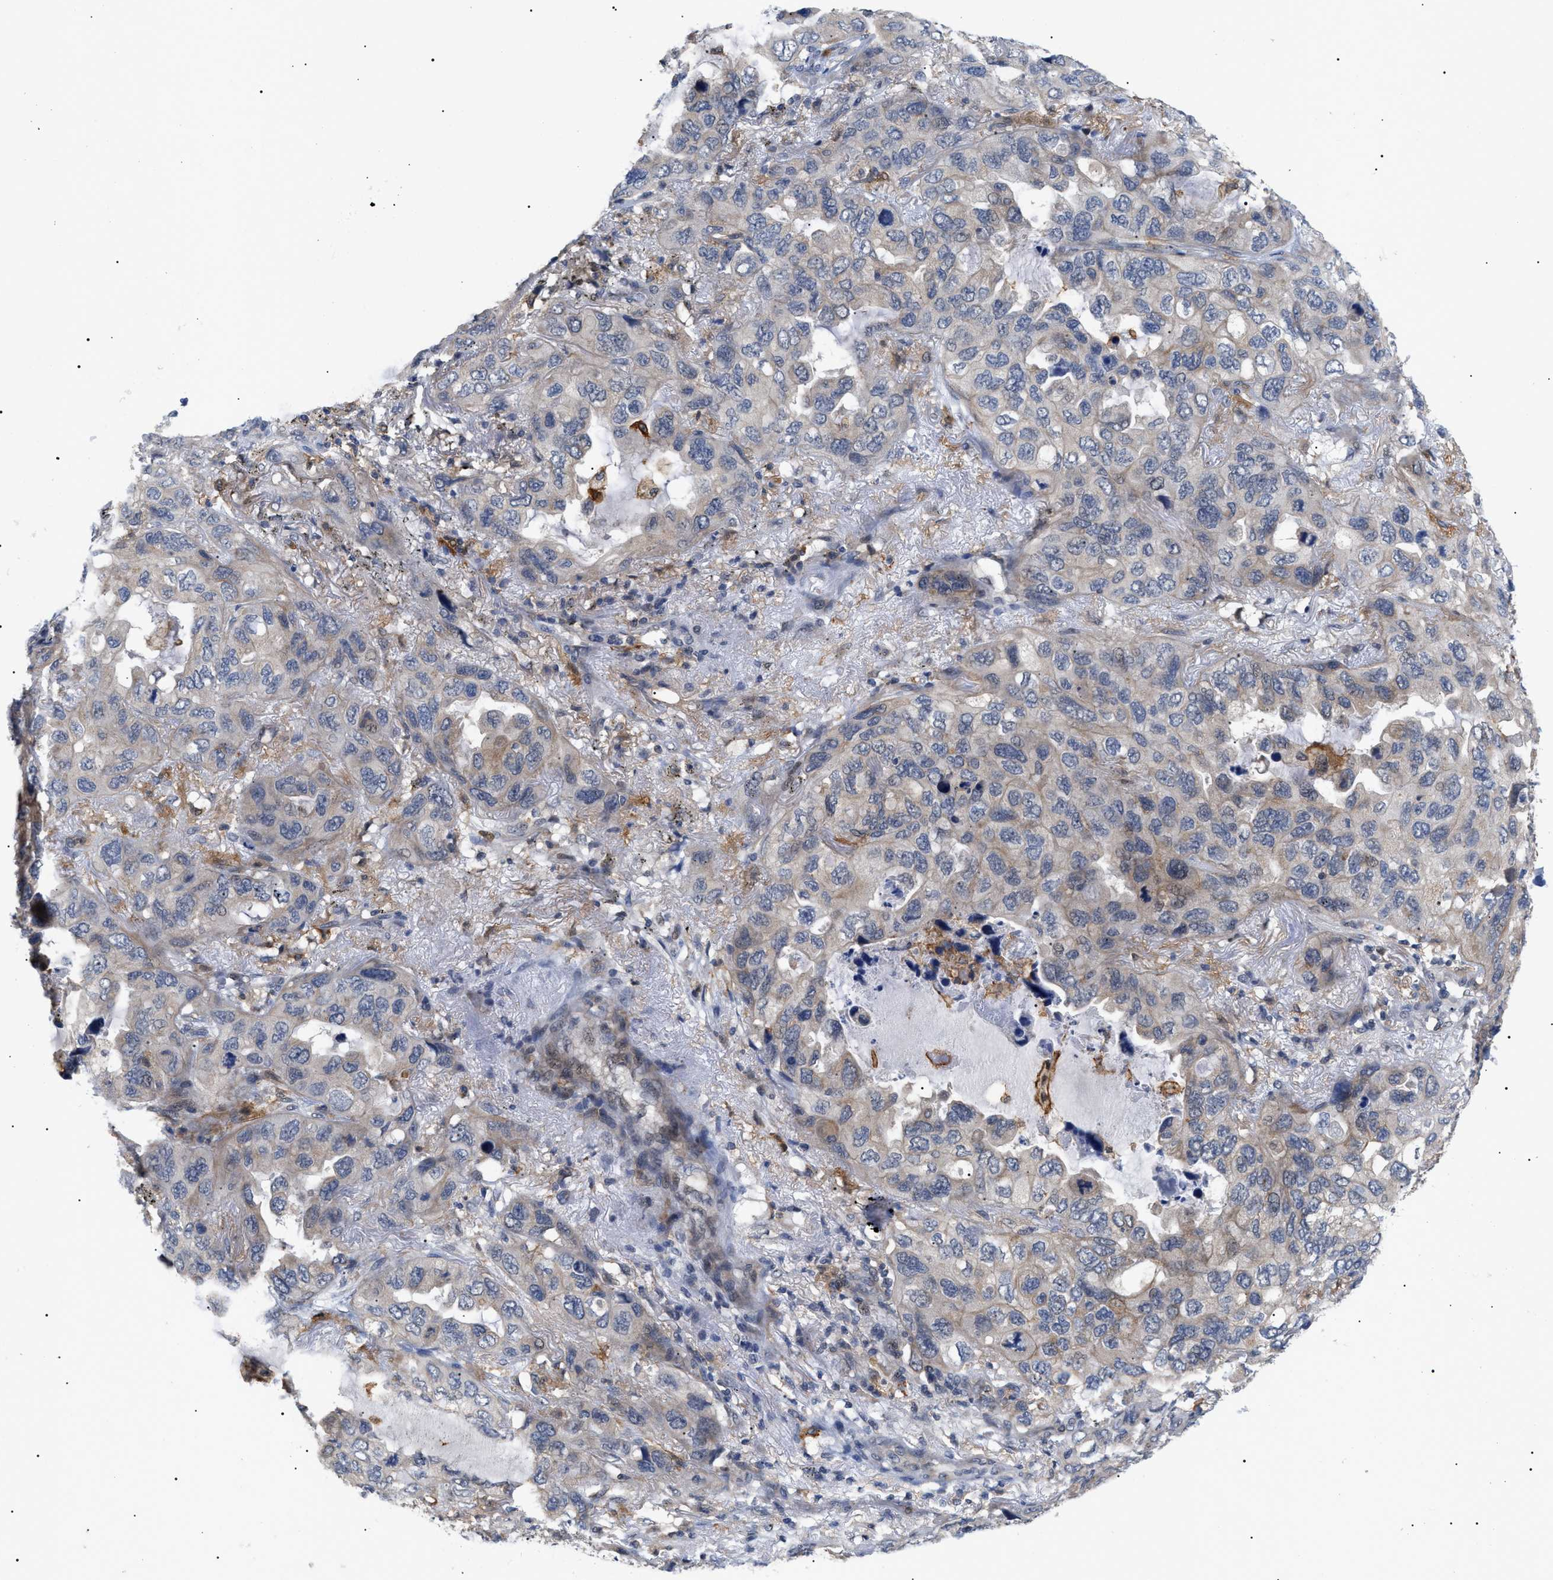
{"staining": {"intensity": "weak", "quantity": "<25%", "location": "cytoplasmic/membranous"}, "tissue": "lung cancer", "cell_type": "Tumor cells", "image_type": "cancer", "snomed": [{"axis": "morphology", "description": "Squamous cell carcinoma, NOS"}, {"axis": "topography", "description": "Lung"}], "caption": "Immunohistochemistry (IHC) image of neoplastic tissue: human lung cancer stained with DAB (3,3'-diaminobenzidine) exhibits no significant protein staining in tumor cells.", "gene": "CD300A", "patient": {"sex": "female", "age": 73}}